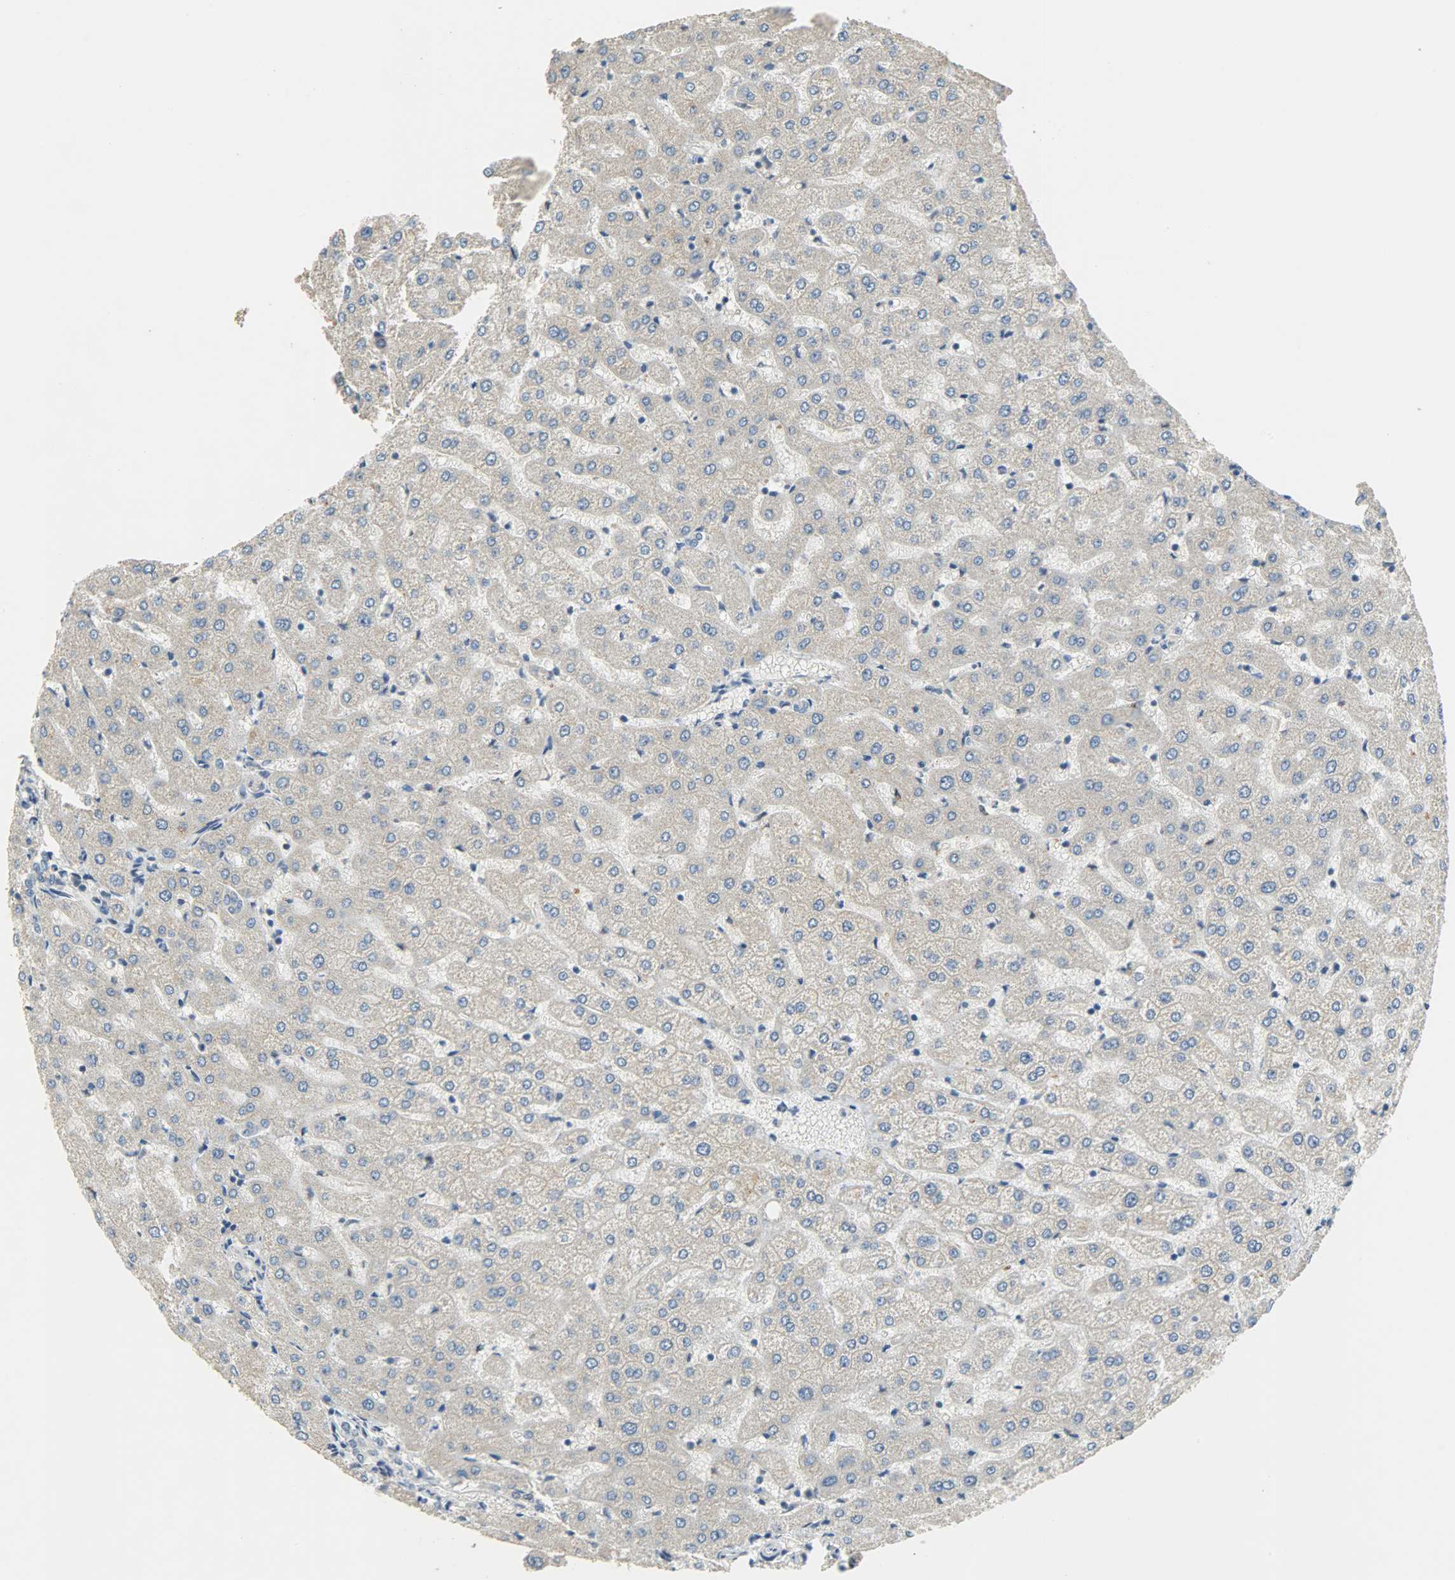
{"staining": {"intensity": "weak", "quantity": ">75%", "location": "cytoplasmic/membranous"}, "tissue": "liver", "cell_type": "Cholangiocytes", "image_type": "normal", "snomed": [{"axis": "morphology", "description": "Normal tissue, NOS"}, {"axis": "morphology", "description": "Fibrosis, NOS"}, {"axis": "topography", "description": "Liver"}], "caption": "Human liver stained with a brown dye exhibits weak cytoplasmic/membranous positive positivity in approximately >75% of cholangiocytes.", "gene": "HDHD5", "patient": {"sex": "female", "age": 29}}